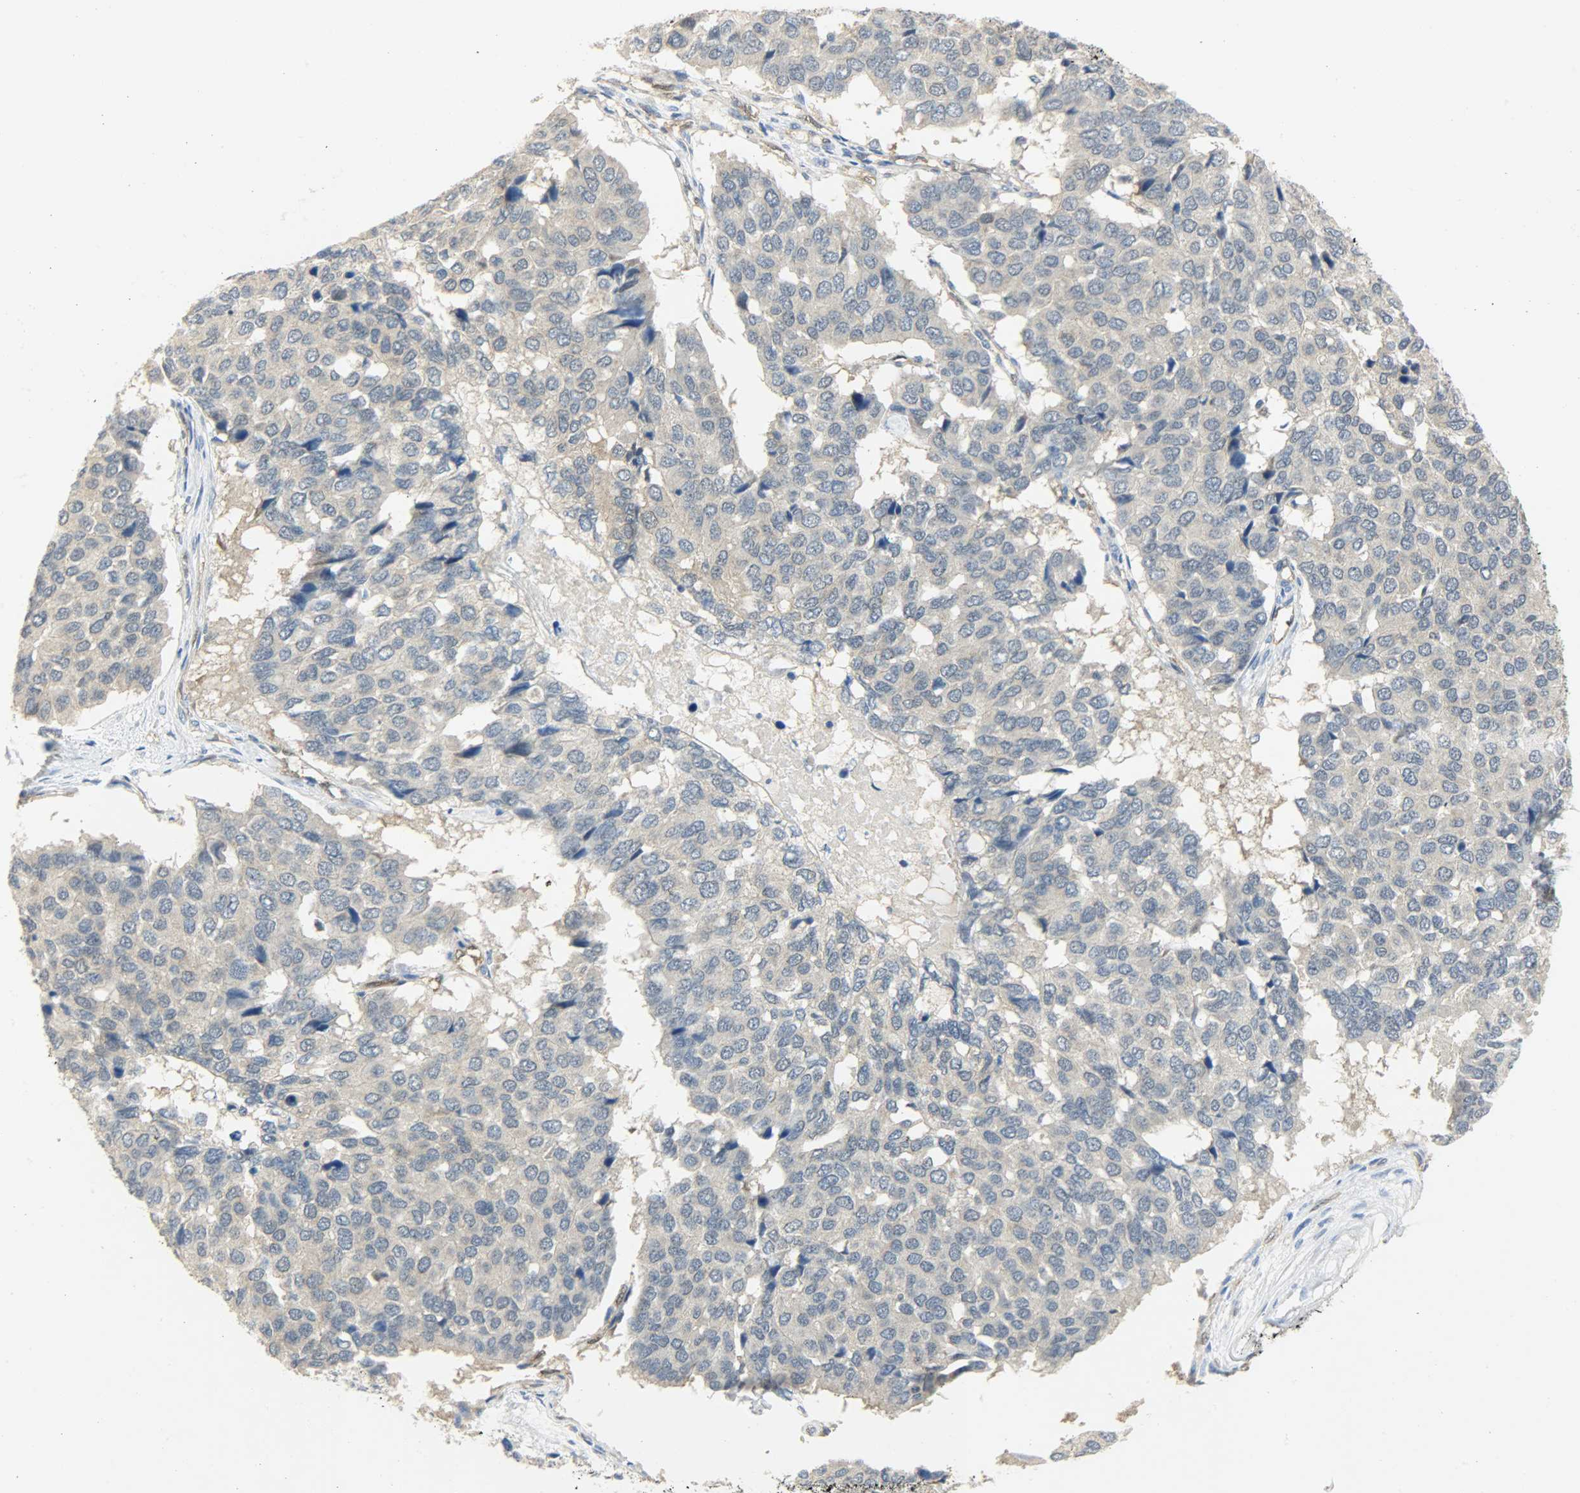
{"staining": {"intensity": "negative", "quantity": "none", "location": "none"}, "tissue": "pancreatic cancer", "cell_type": "Tumor cells", "image_type": "cancer", "snomed": [{"axis": "morphology", "description": "Adenocarcinoma, NOS"}, {"axis": "topography", "description": "Pancreas"}], "caption": "Pancreatic cancer was stained to show a protein in brown. There is no significant expression in tumor cells.", "gene": "FKBP1A", "patient": {"sex": "male", "age": 50}}